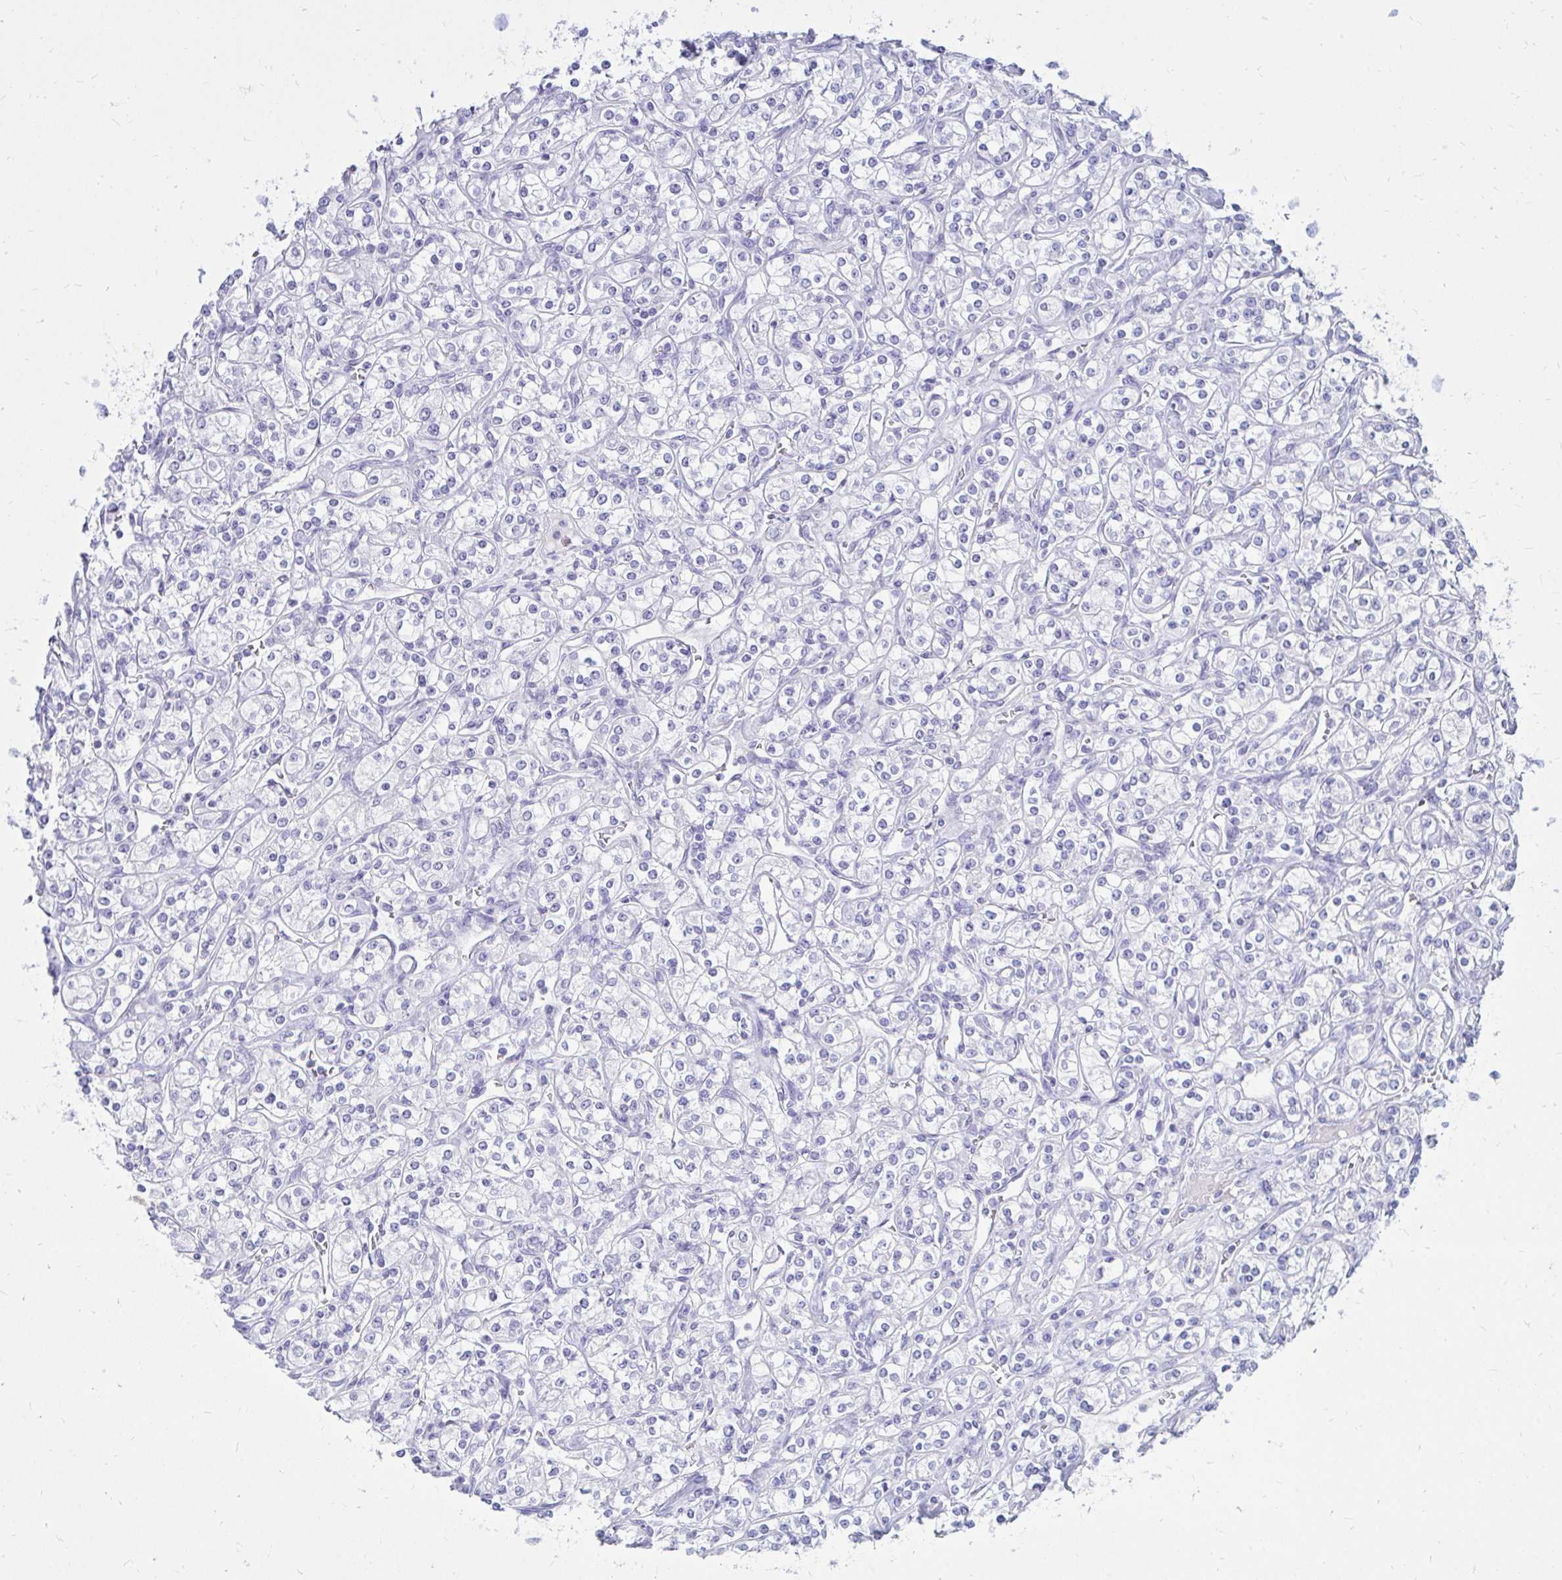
{"staining": {"intensity": "negative", "quantity": "none", "location": "none"}, "tissue": "renal cancer", "cell_type": "Tumor cells", "image_type": "cancer", "snomed": [{"axis": "morphology", "description": "Adenocarcinoma, NOS"}, {"axis": "topography", "description": "Kidney"}], "caption": "Tumor cells show no significant protein expression in renal cancer (adenocarcinoma).", "gene": "NANOGNB", "patient": {"sex": "male", "age": 77}}